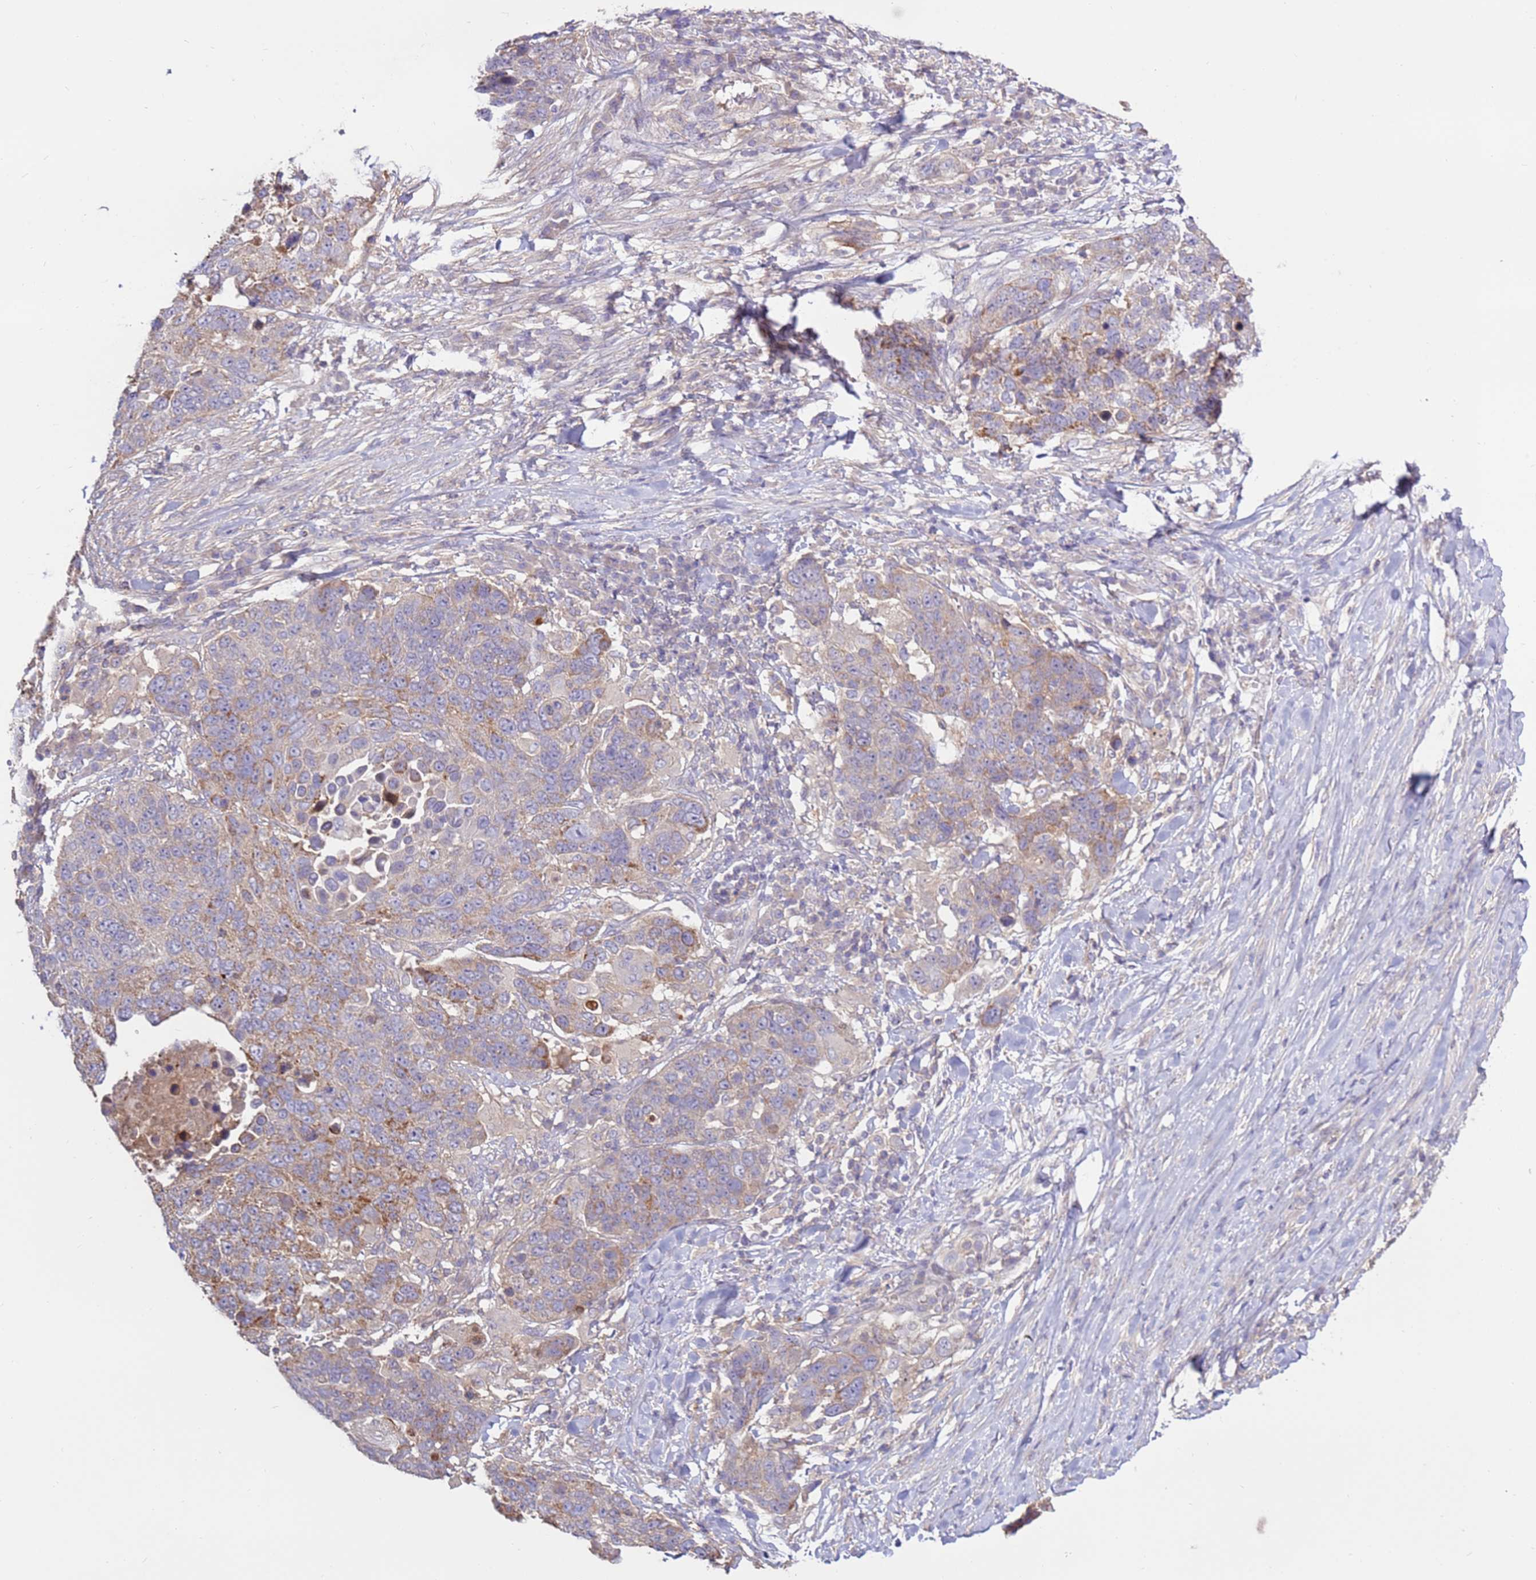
{"staining": {"intensity": "weak", "quantity": "<25%", "location": "cytoplasmic/membranous"}, "tissue": "lung cancer", "cell_type": "Tumor cells", "image_type": "cancer", "snomed": [{"axis": "morphology", "description": "Normal tissue, NOS"}, {"axis": "morphology", "description": "Squamous cell carcinoma, NOS"}, {"axis": "topography", "description": "Lymph node"}, {"axis": "topography", "description": "Lung"}], "caption": "Tumor cells are negative for protein expression in human squamous cell carcinoma (lung).", "gene": "EVA1B", "patient": {"sex": "male", "age": 66}}